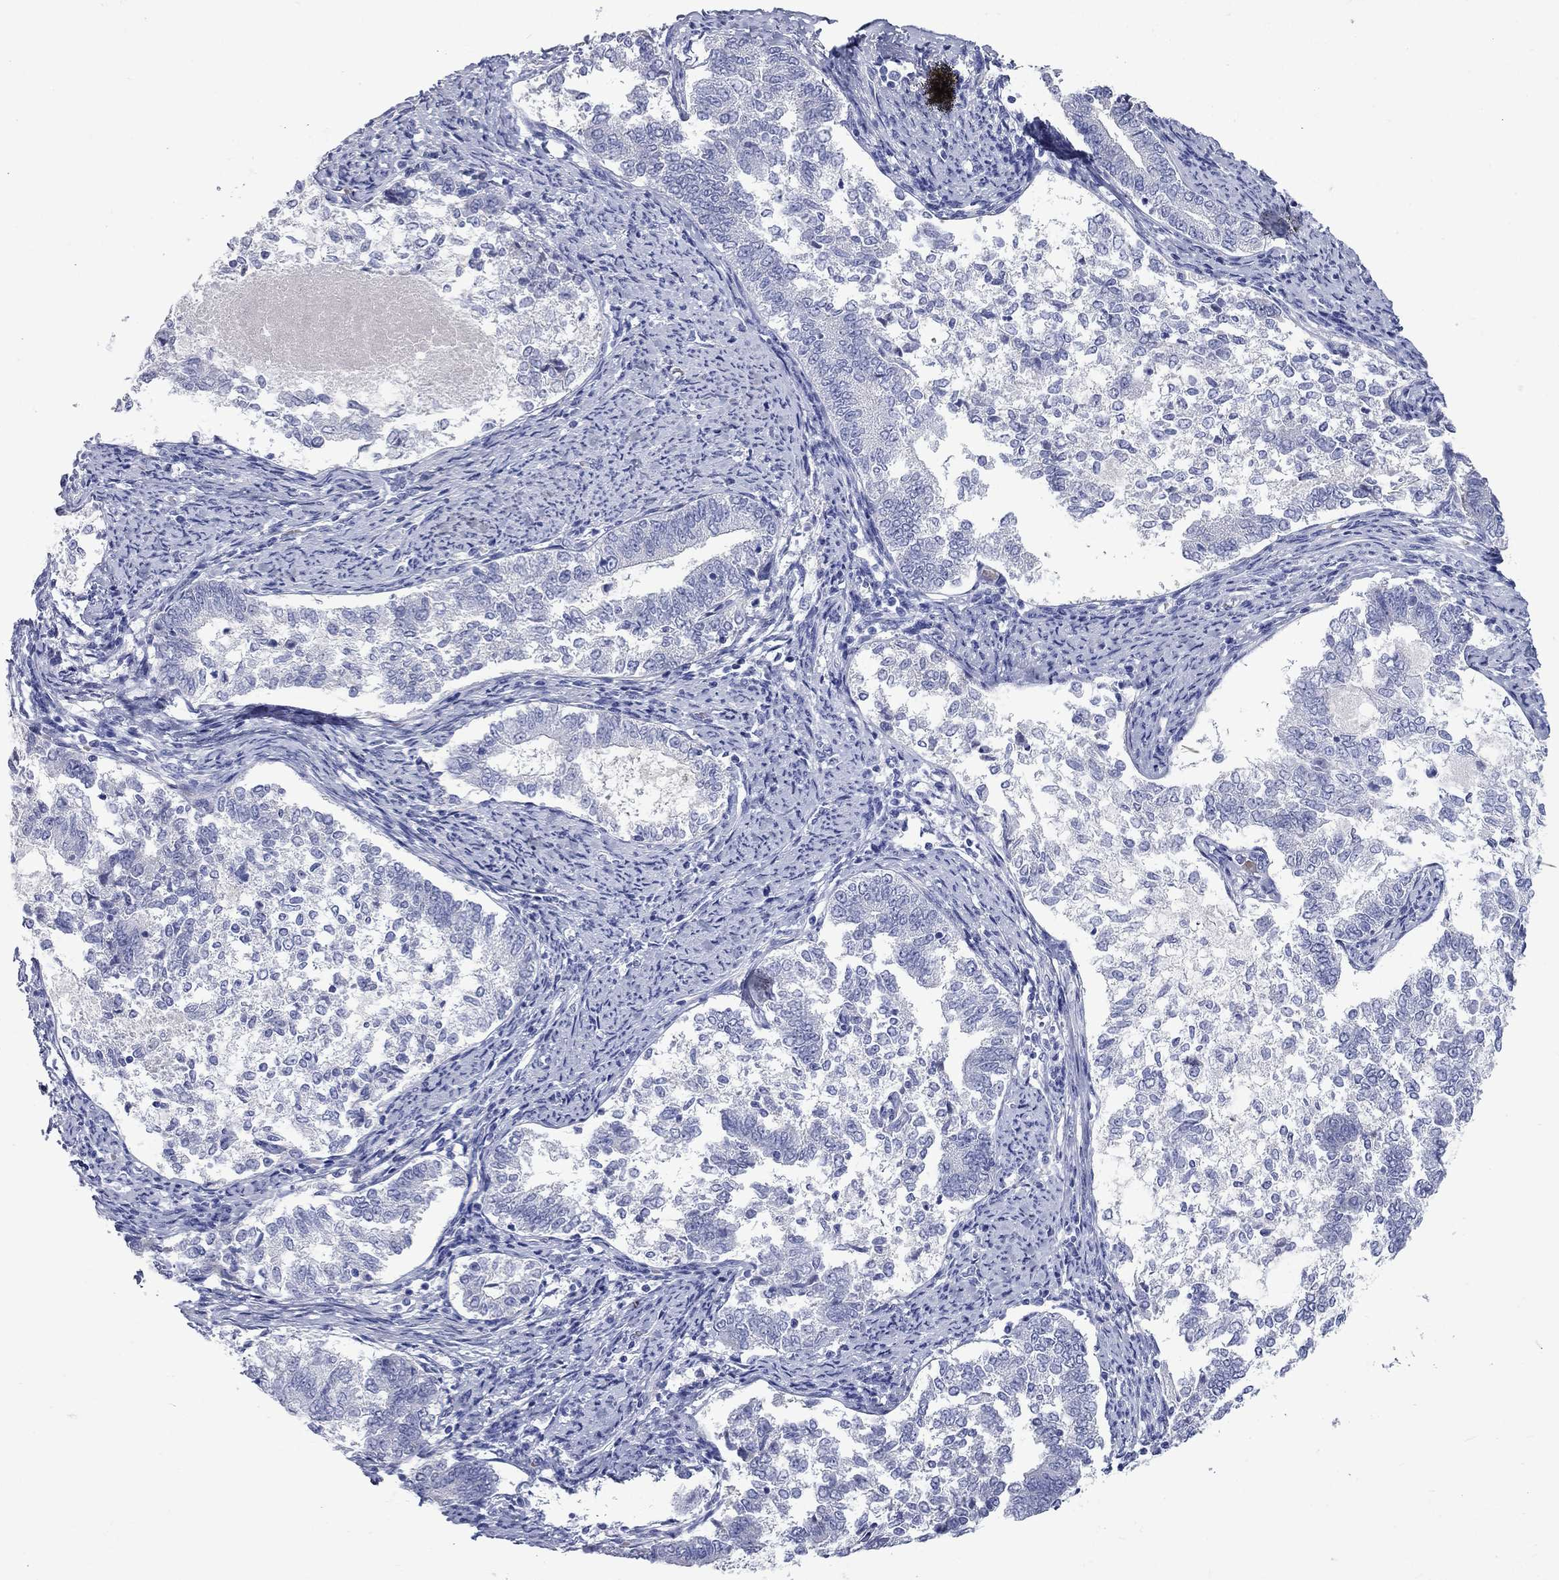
{"staining": {"intensity": "negative", "quantity": "none", "location": "none"}, "tissue": "endometrial cancer", "cell_type": "Tumor cells", "image_type": "cancer", "snomed": [{"axis": "morphology", "description": "Adenocarcinoma, NOS"}, {"axis": "topography", "description": "Endometrium"}], "caption": "Tumor cells show no significant staining in adenocarcinoma (endometrial).", "gene": "UNC119B", "patient": {"sex": "female", "age": 65}}